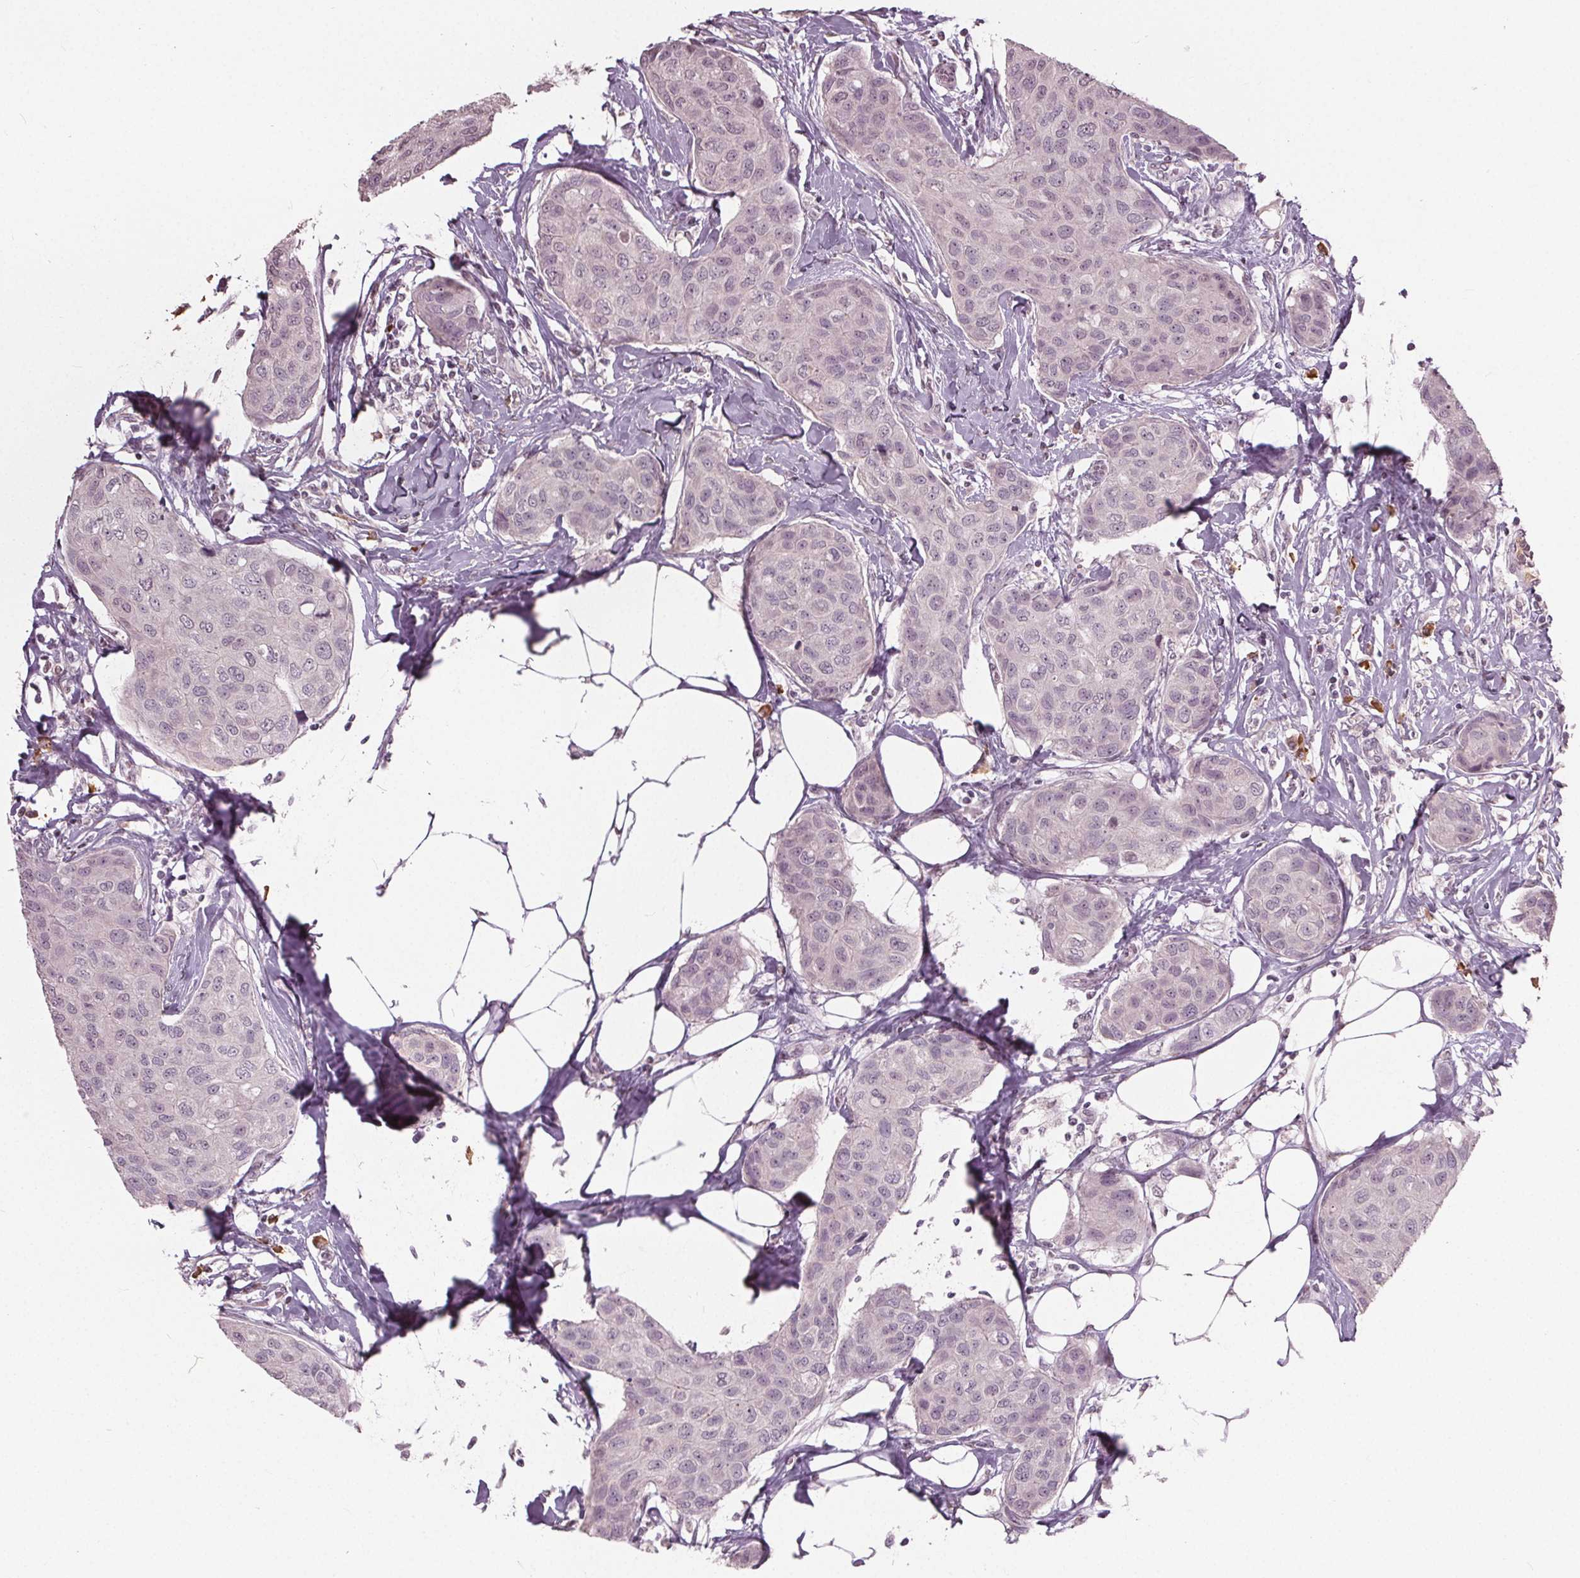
{"staining": {"intensity": "negative", "quantity": "none", "location": "none"}, "tissue": "breast cancer", "cell_type": "Tumor cells", "image_type": "cancer", "snomed": [{"axis": "morphology", "description": "Duct carcinoma"}, {"axis": "topography", "description": "Breast"}], "caption": "The histopathology image reveals no significant staining in tumor cells of breast infiltrating ductal carcinoma.", "gene": "CXCL16", "patient": {"sex": "female", "age": 80}}